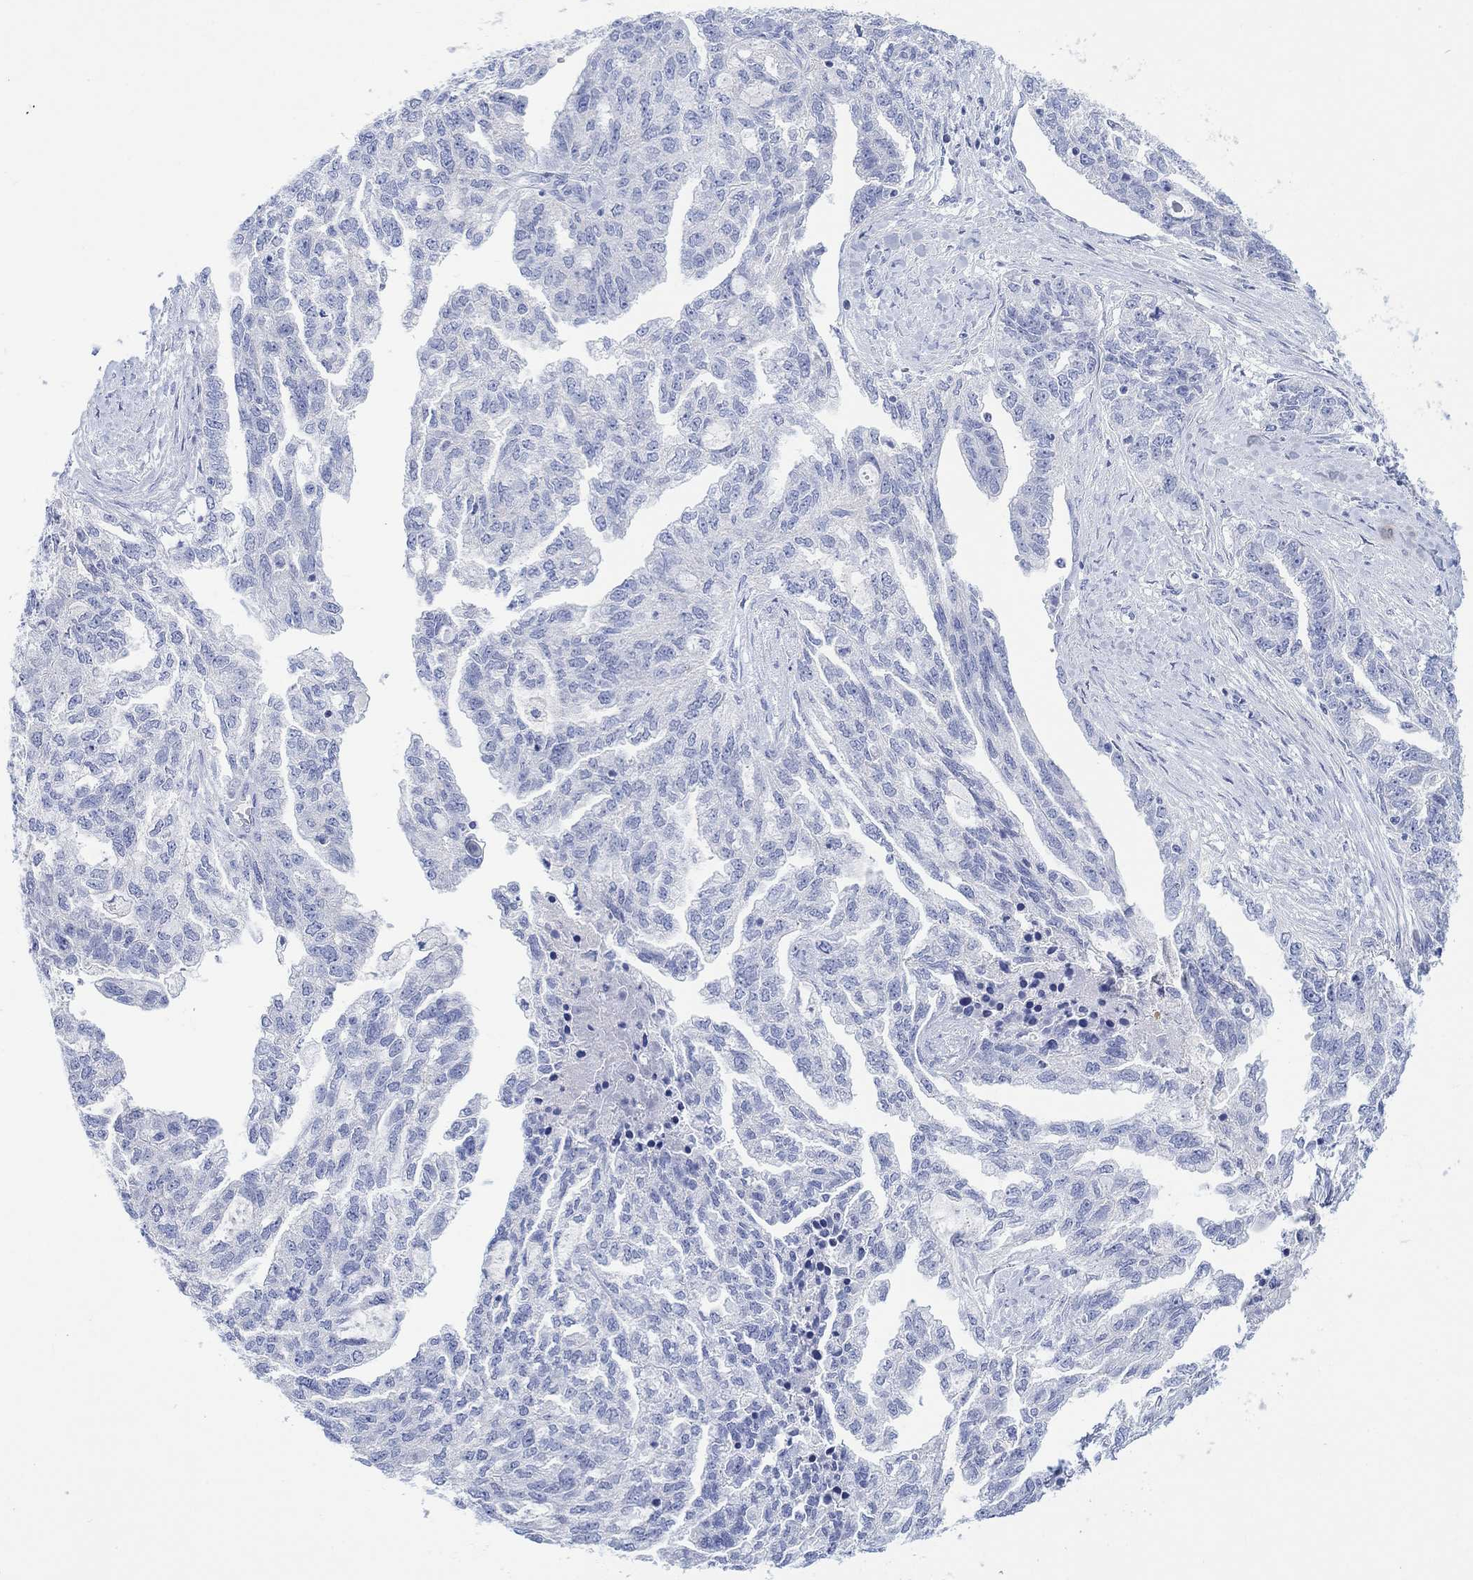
{"staining": {"intensity": "negative", "quantity": "none", "location": "none"}, "tissue": "ovarian cancer", "cell_type": "Tumor cells", "image_type": "cancer", "snomed": [{"axis": "morphology", "description": "Cystadenocarcinoma, serous, NOS"}, {"axis": "topography", "description": "Ovary"}], "caption": "Immunohistochemical staining of human ovarian cancer (serous cystadenocarcinoma) reveals no significant positivity in tumor cells. The staining is performed using DAB brown chromogen with nuclei counter-stained in using hematoxylin.", "gene": "CALCA", "patient": {"sex": "female", "age": 51}}